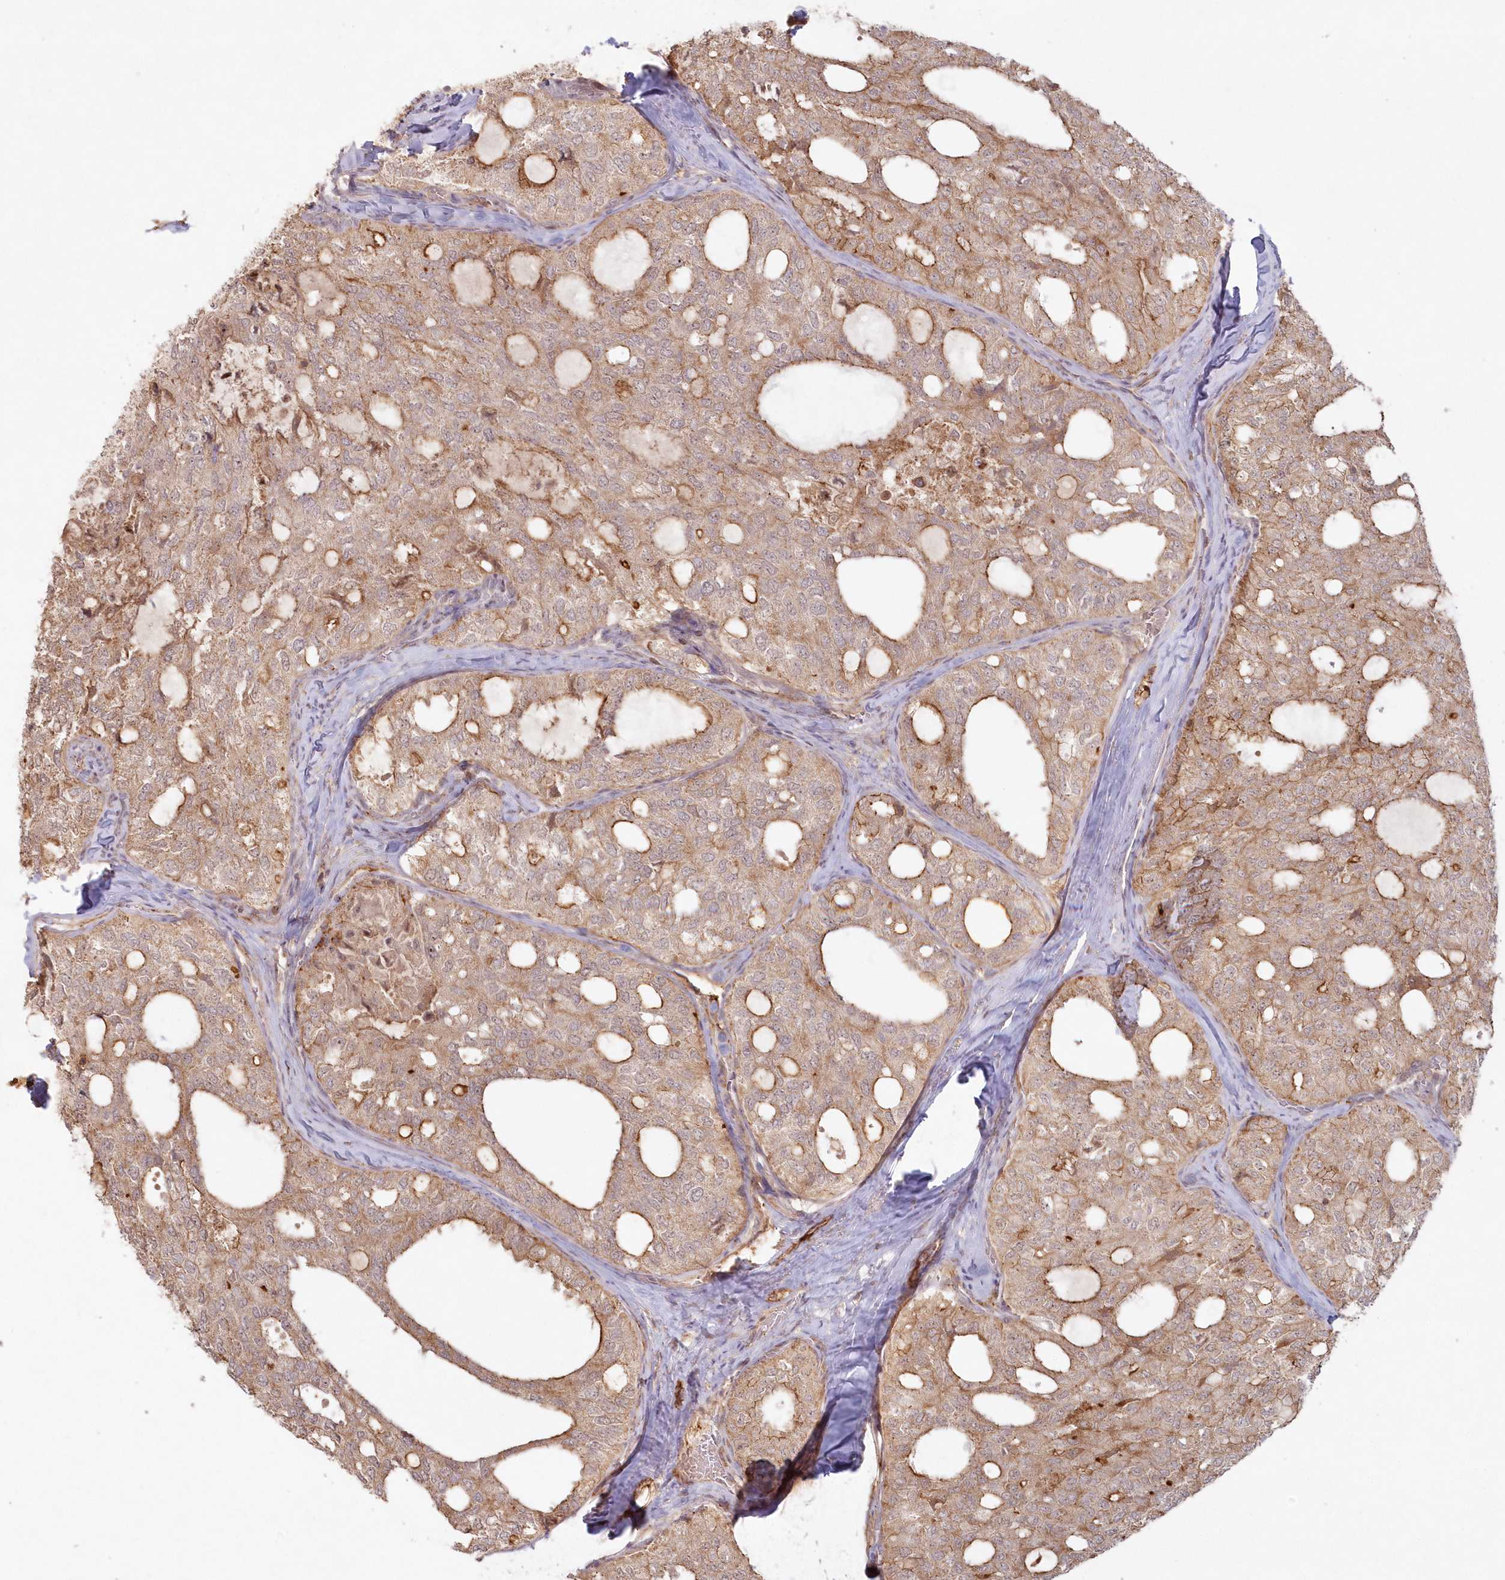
{"staining": {"intensity": "moderate", "quantity": "25%-75%", "location": "cytoplasmic/membranous"}, "tissue": "thyroid cancer", "cell_type": "Tumor cells", "image_type": "cancer", "snomed": [{"axis": "morphology", "description": "Follicular adenoma carcinoma, NOS"}, {"axis": "topography", "description": "Thyroid gland"}], "caption": "This micrograph demonstrates immunohistochemistry staining of thyroid cancer, with medium moderate cytoplasmic/membranous positivity in approximately 25%-75% of tumor cells.", "gene": "TOGARAM2", "patient": {"sex": "male", "age": 75}}